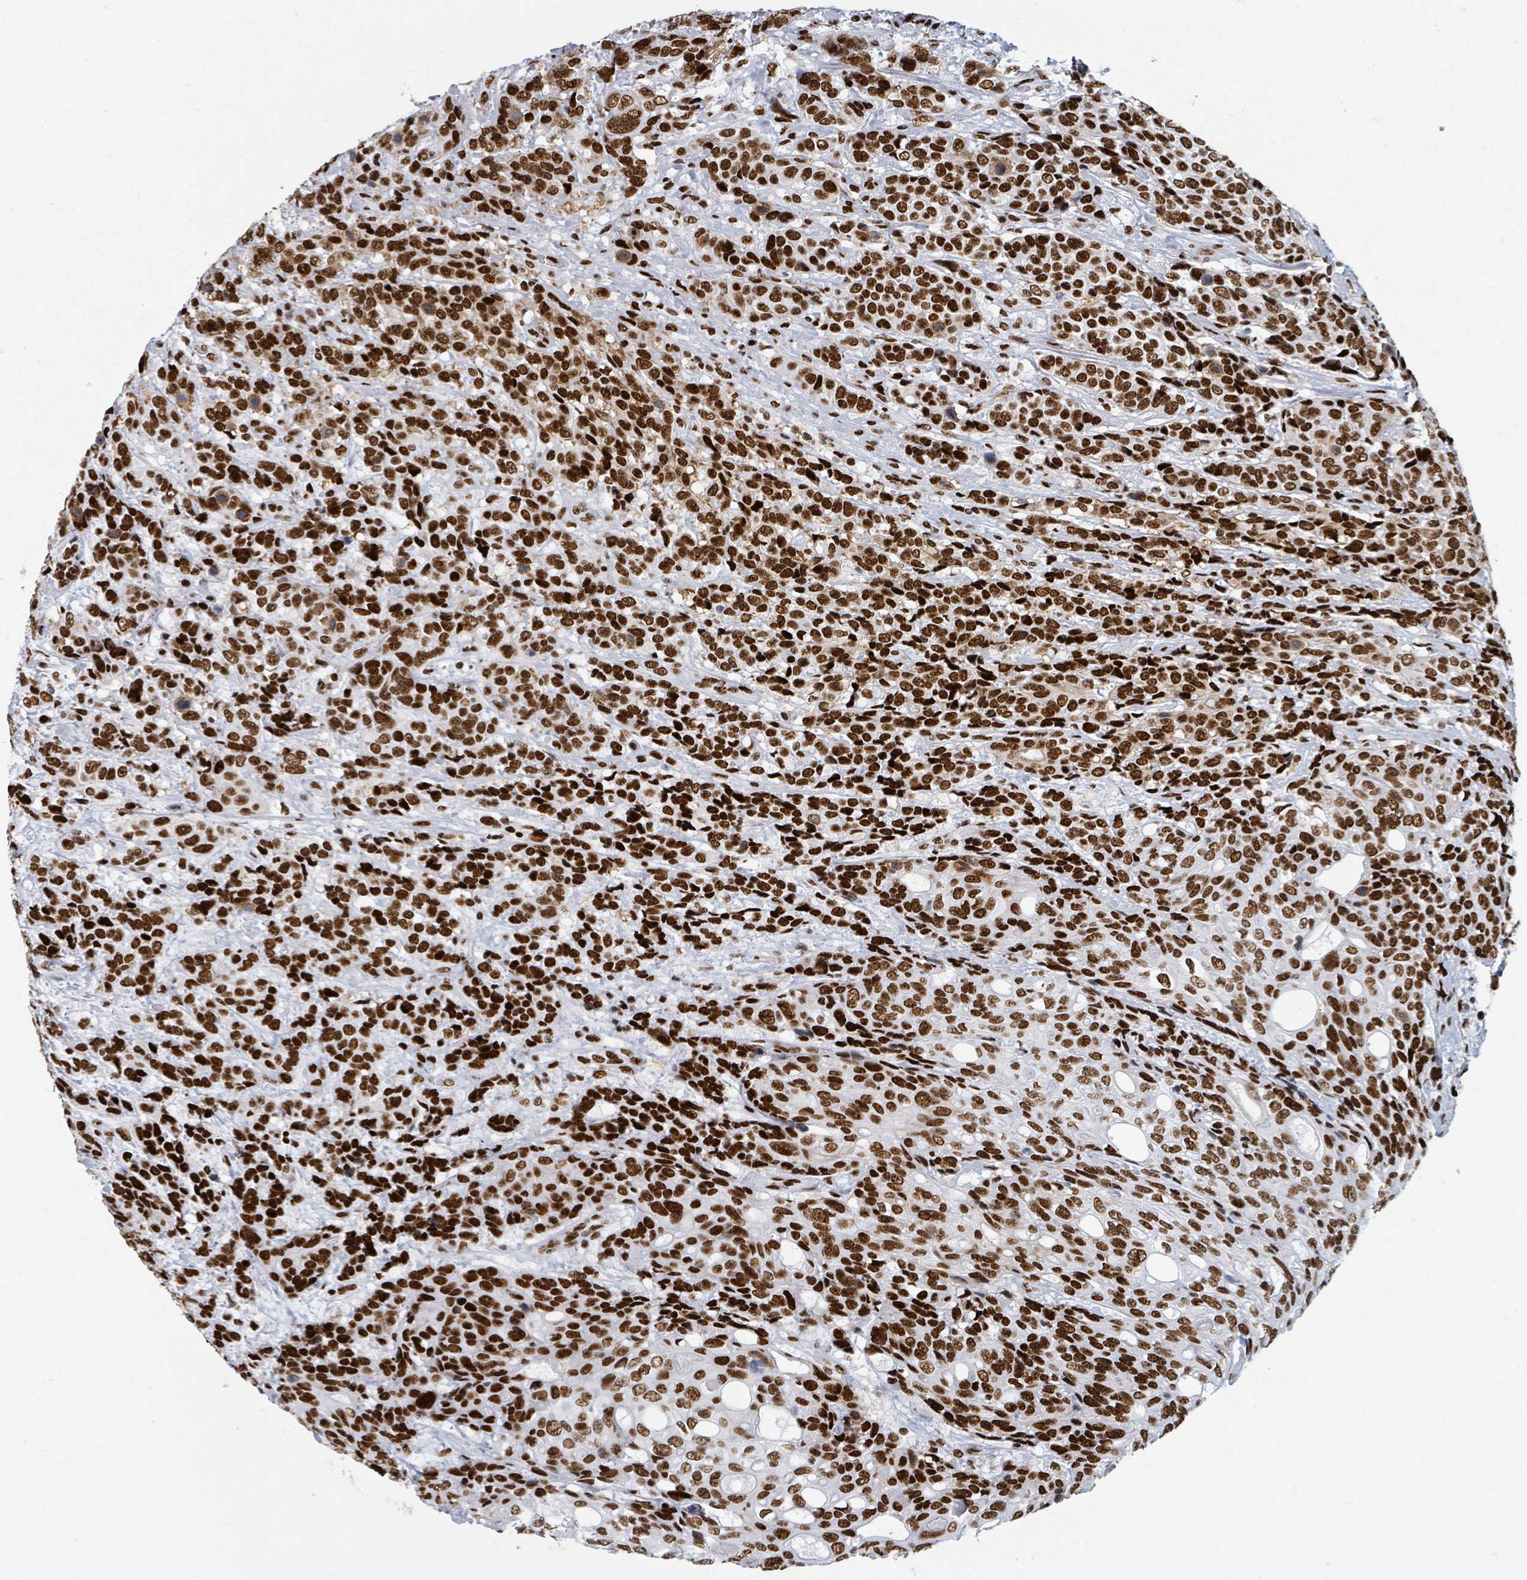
{"staining": {"intensity": "strong", "quantity": ">75%", "location": "nuclear"}, "tissue": "urothelial cancer", "cell_type": "Tumor cells", "image_type": "cancer", "snomed": [{"axis": "morphology", "description": "Urothelial carcinoma, High grade"}, {"axis": "topography", "description": "Urinary bladder"}], "caption": "A high-resolution micrograph shows immunohistochemistry (IHC) staining of high-grade urothelial carcinoma, which exhibits strong nuclear expression in about >75% of tumor cells.", "gene": "DHX16", "patient": {"sex": "female", "age": 70}}